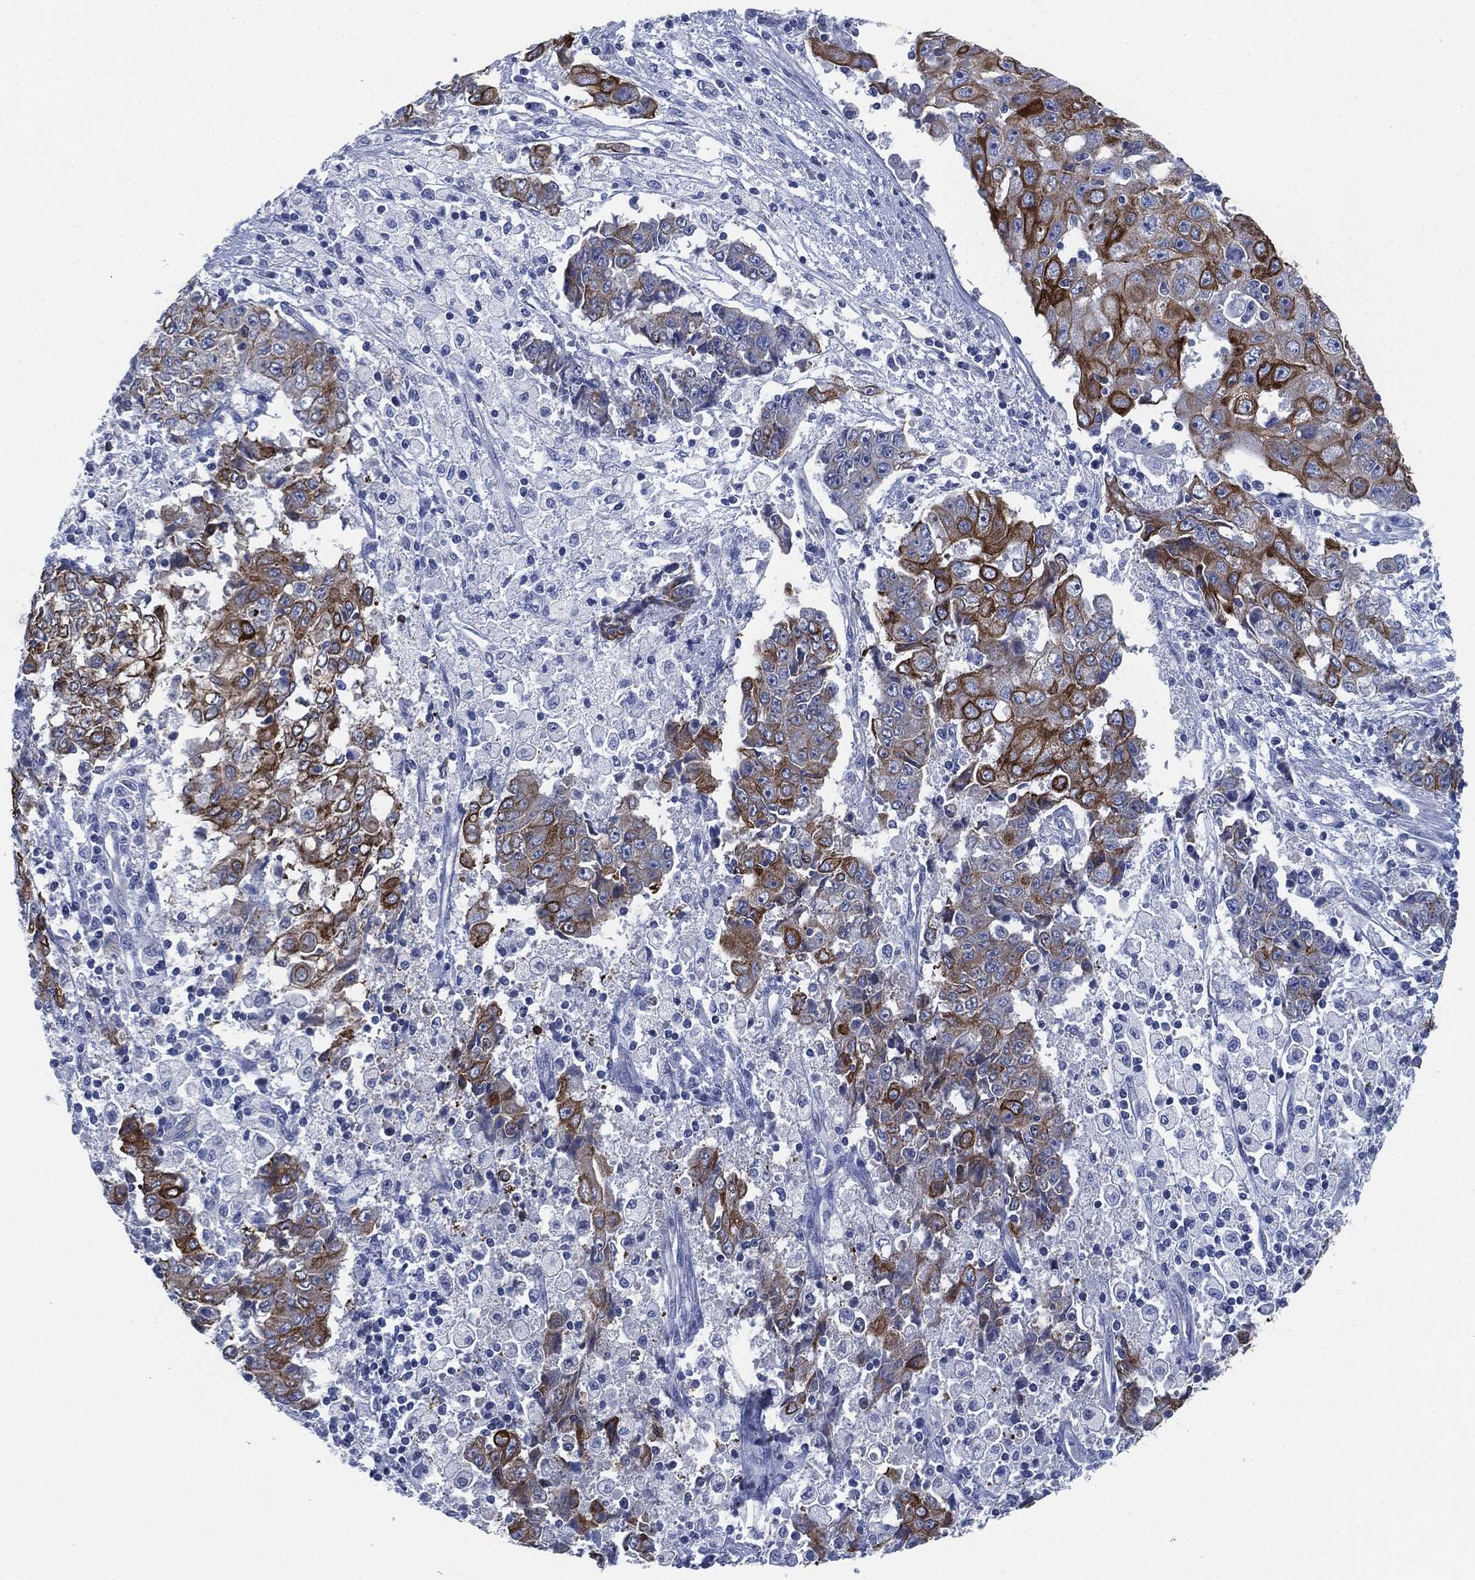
{"staining": {"intensity": "strong", "quantity": "25%-75%", "location": "cytoplasmic/membranous"}, "tissue": "ovarian cancer", "cell_type": "Tumor cells", "image_type": "cancer", "snomed": [{"axis": "morphology", "description": "Carcinoma, endometroid"}, {"axis": "topography", "description": "Ovary"}], "caption": "Immunohistochemistry (IHC) histopathology image of human endometroid carcinoma (ovarian) stained for a protein (brown), which shows high levels of strong cytoplasmic/membranous expression in about 25%-75% of tumor cells.", "gene": "SHROOM2", "patient": {"sex": "female", "age": 42}}